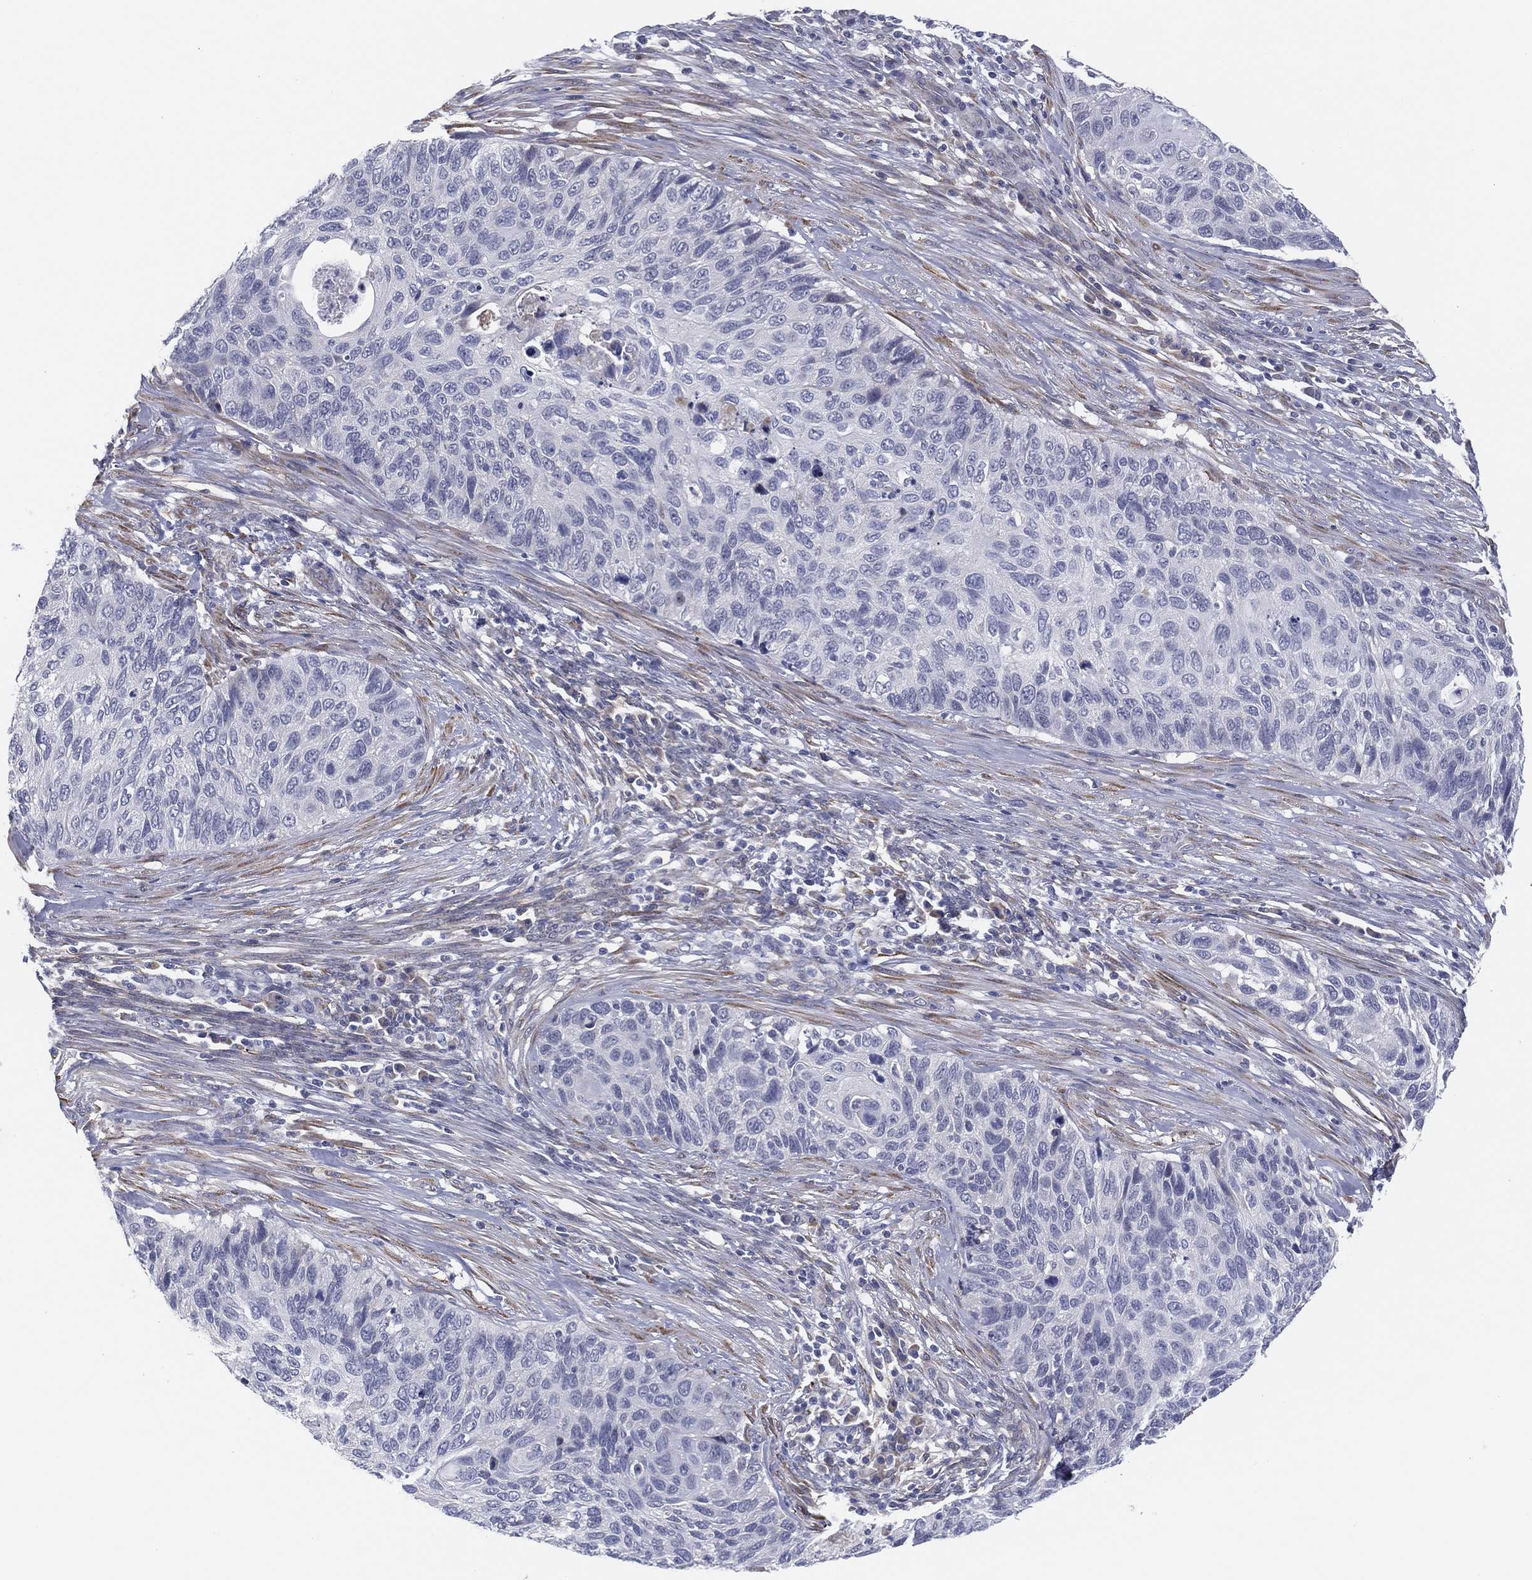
{"staining": {"intensity": "negative", "quantity": "none", "location": "none"}, "tissue": "cervical cancer", "cell_type": "Tumor cells", "image_type": "cancer", "snomed": [{"axis": "morphology", "description": "Squamous cell carcinoma, NOS"}, {"axis": "topography", "description": "Cervix"}], "caption": "High magnification brightfield microscopy of cervical cancer (squamous cell carcinoma) stained with DAB (3,3'-diaminobenzidine) (brown) and counterstained with hematoxylin (blue): tumor cells show no significant positivity. Nuclei are stained in blue.", "gene": "MLF1", "patient": {"sex": "female", "age": 70}}